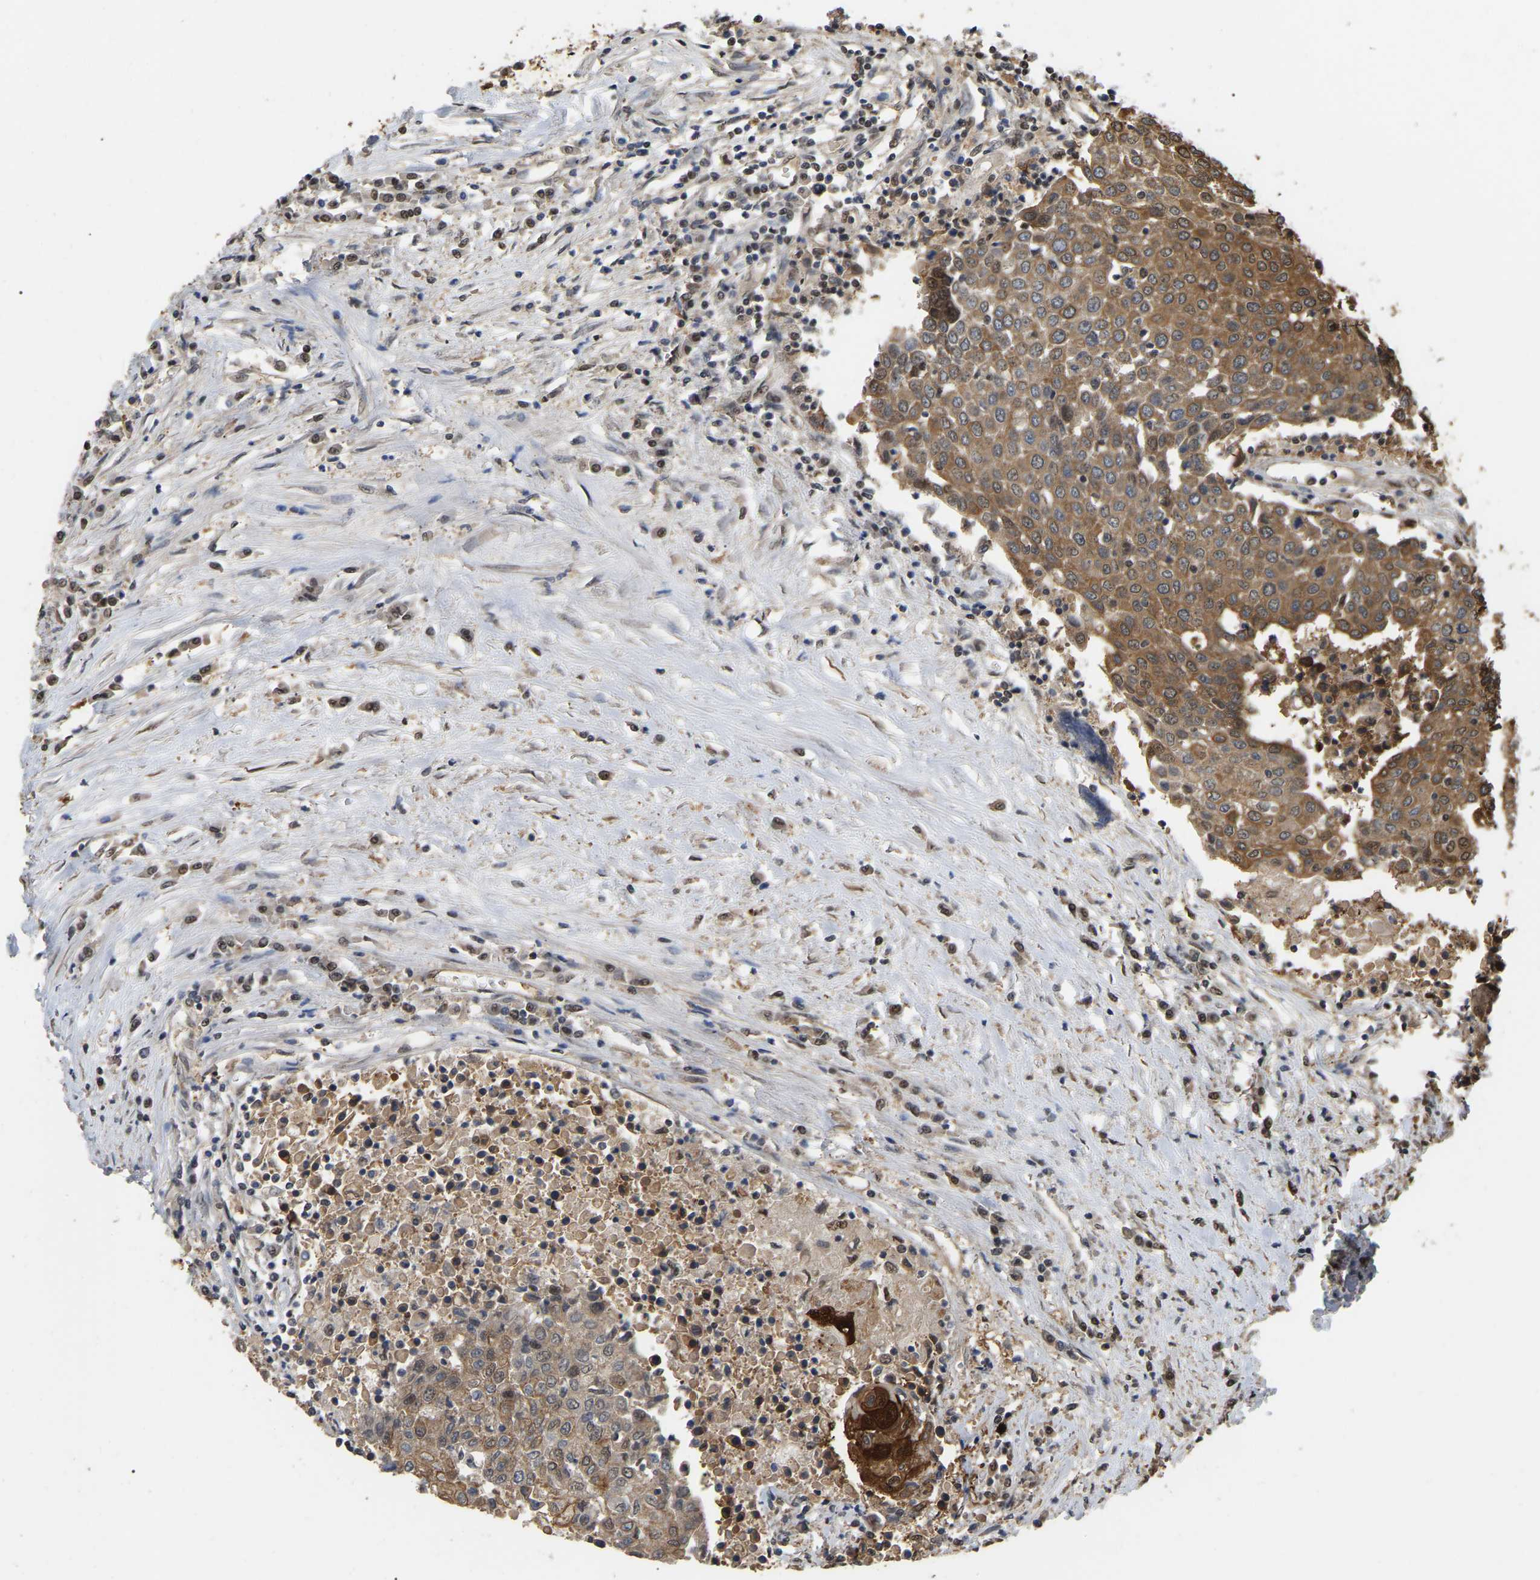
{"staining": {"intensity": "moderate", "quantity": ">75%", "location": "cytoplasmic/membranous"}, "tissue": "urothelial cancer", "cell_type": "Tumor cells", "image_type": "cancer", "snomed": [{"axis": "morphology", "description": "Urothelial carcinoma, High grade"}, {"axis": "topography", "description": "Urinary bladder"}], "caption": "Urothelial cancer stained with a brown dye reveals moderate cytoplasmic/membranous positive staining in approximately >75% of tumor cells.", "gene": "FAM219A", "patient": {"sex": "female", "age": 85}}